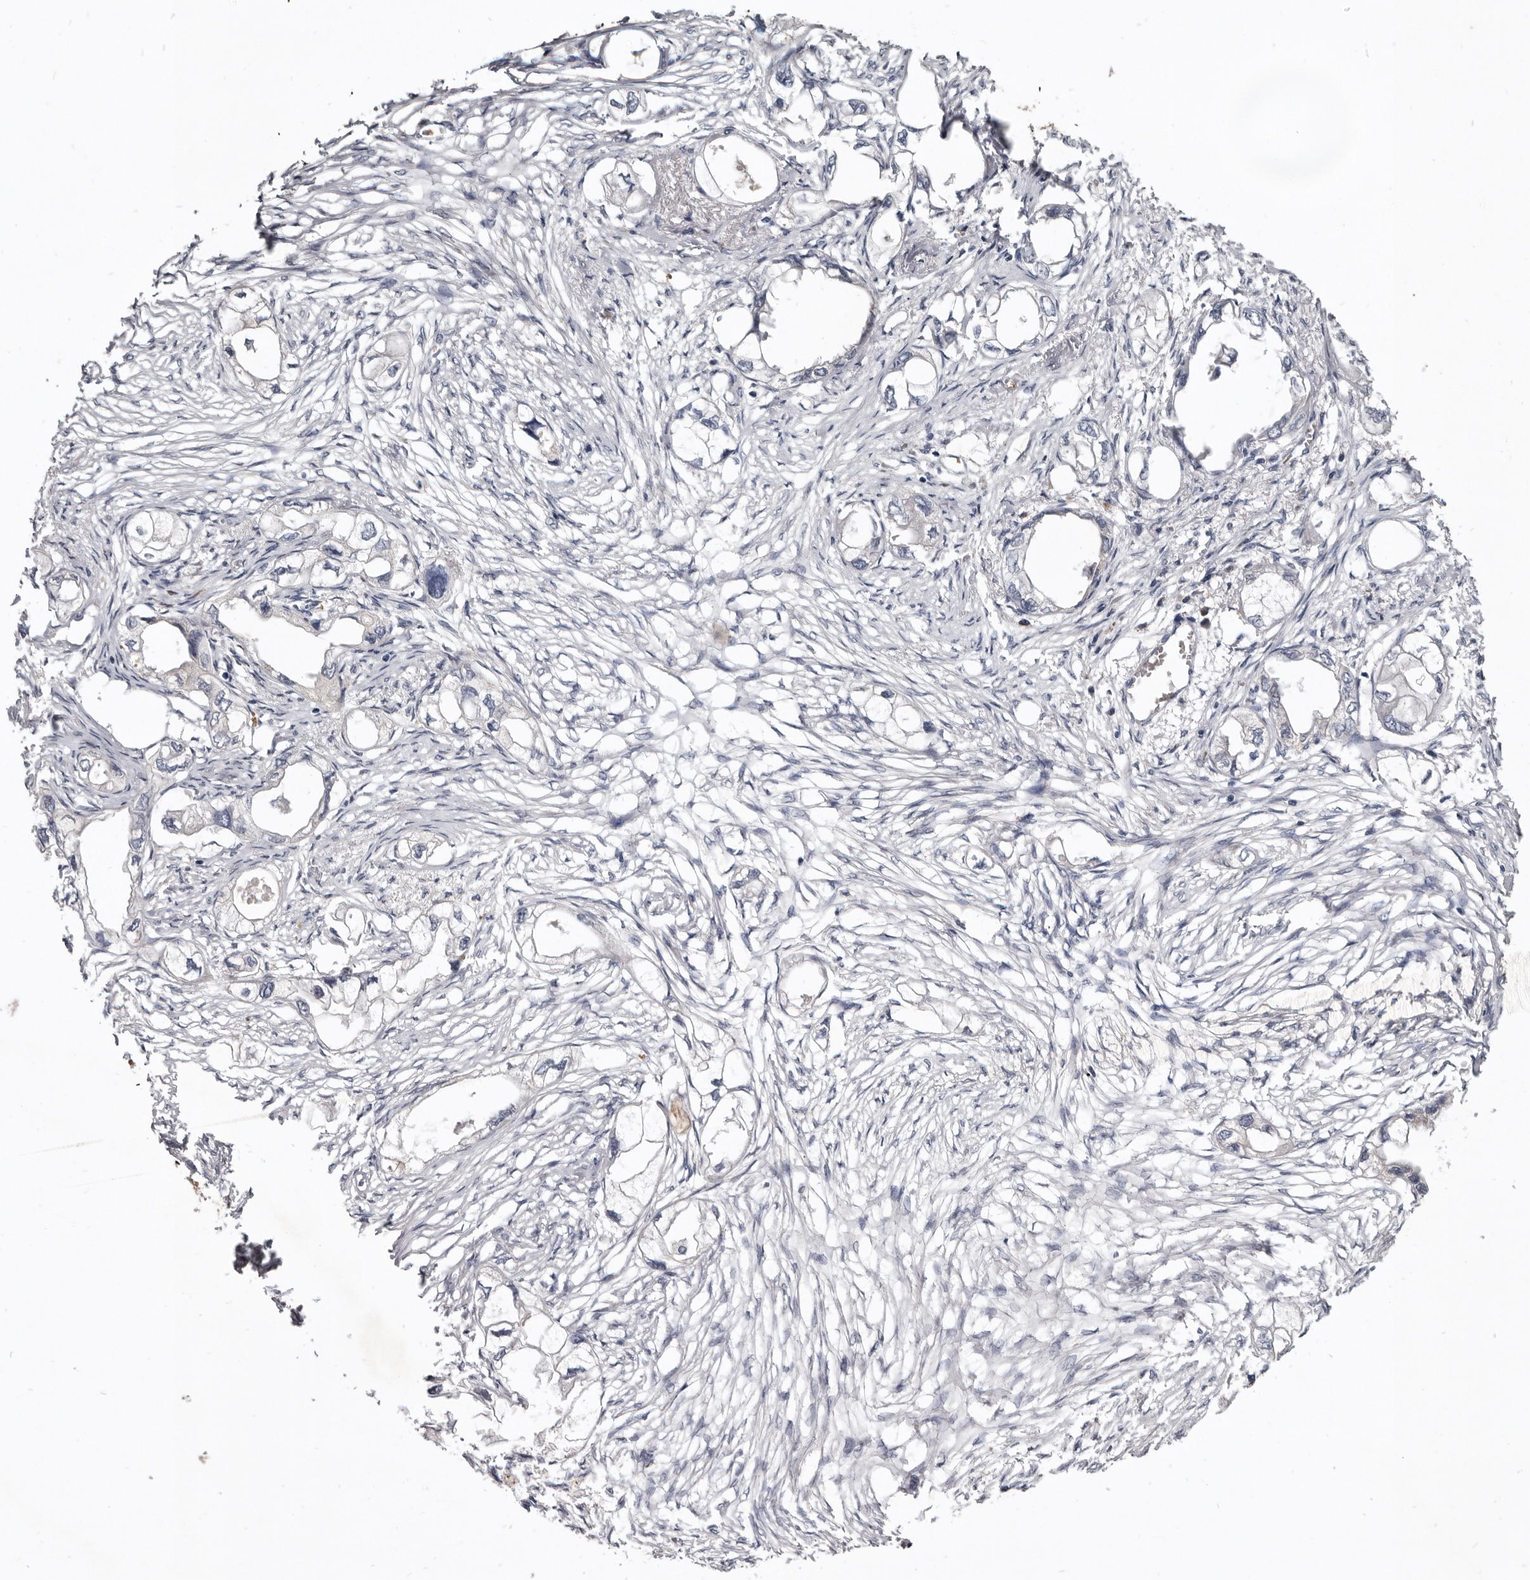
{"staining": {"intensity": "negative", "quantity": "none", "location": "none"}, "tissue": "endometrial cancer", "cell_type": "Tumor cells", "image_type": "cancer", "snomed": [{"axis": "morphology", "description": "Adenocarcinoma, NOS"}, {"axis": "morphology", "description": "Adenocarcinoma, metastatic, NOS"}, {"axis": "topography", "description": "Adipose tissue"}, {"axis": "topography", "description": "Endometrium"}], "caption": "The image demonstrates no staining of tumor cells in endometrial cancer.", "gene": "NENF", "patient": {"sex": "female", "age": 67}}